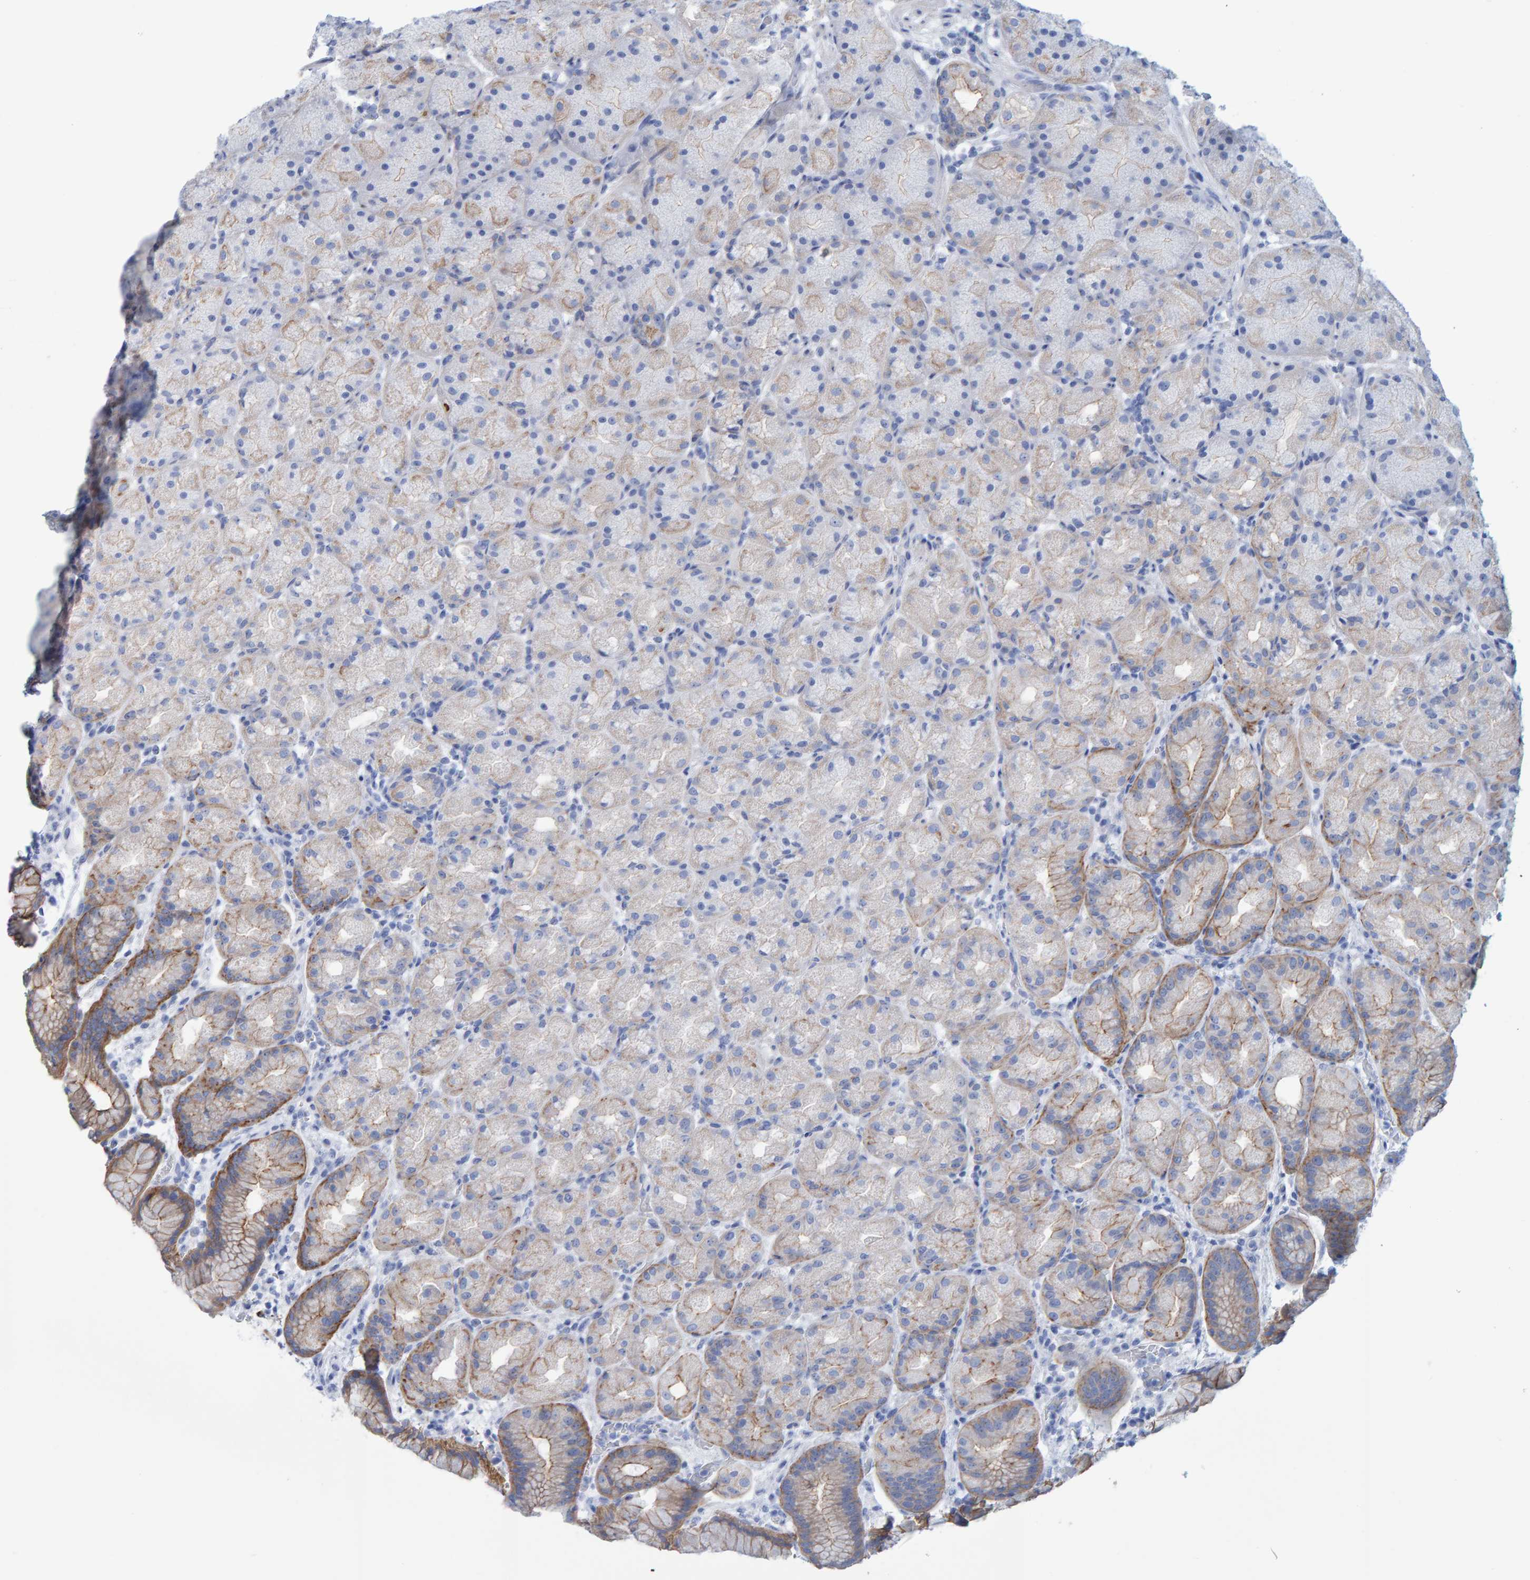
{"staining": {"intensity": "moderate", "quantity": "25%-75%", "location": "cytoplasmic/membranous"}, "tissue": "stomach", "cell_type": "Glandular cells", "image_type": "normal", "snomed": [{"axis": "morphology", "description": "Normal tissue, NOS"}, {"axis": "topography", "description": "Stomach, upper"}, {"axis": "topography", "description": "Stomach"}], "caption": "Protein staining of benign stomach displays moderate cytoplasmic/membranous expression in approximately 25%-75% of glandular cells.", "gene": "JAKMIP3", "patient": {"sex": "male", "age": 48}}